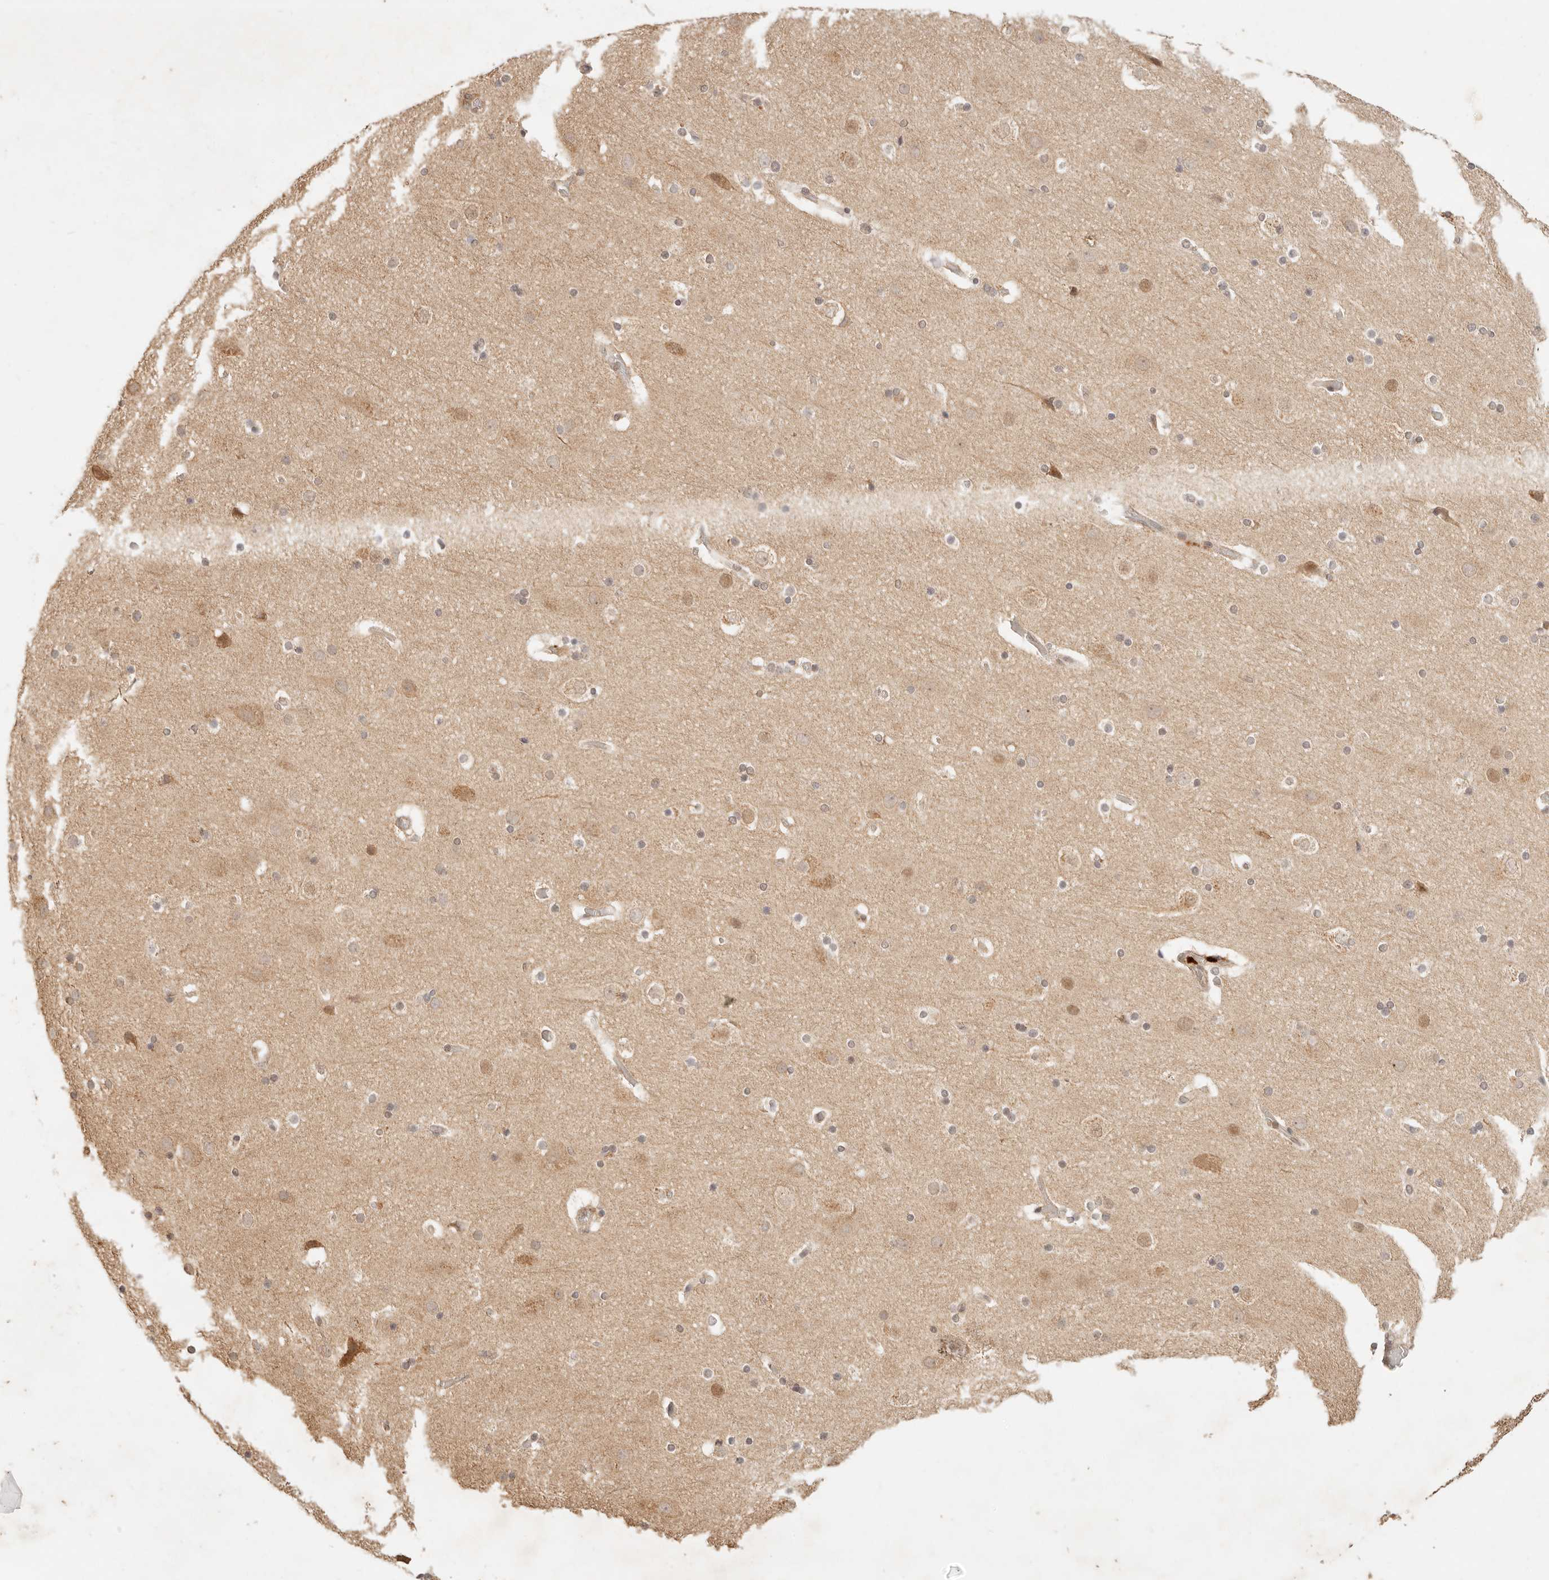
{"staining": {"intensity": "moderate", "quantity": ">75%", "location": "cytoplasmic/membranous"}, "tissue": "cerebral cortex", "cell_type": "Endothelial cells", "image_type": "normal", "snomed": [{"axis": "morphology", "description": "Normal tissue, NOS"}, {"axis": "topography", "description": "Cerebral cortex"}], "caption": "A medium amount of moderate cytoplasmic/membranous staining is seen in approximately >75% of endothelial cells in normal cerebral cortex.", "gene": "TRIM11", "patient": {"sex": "male", "age": 57}}